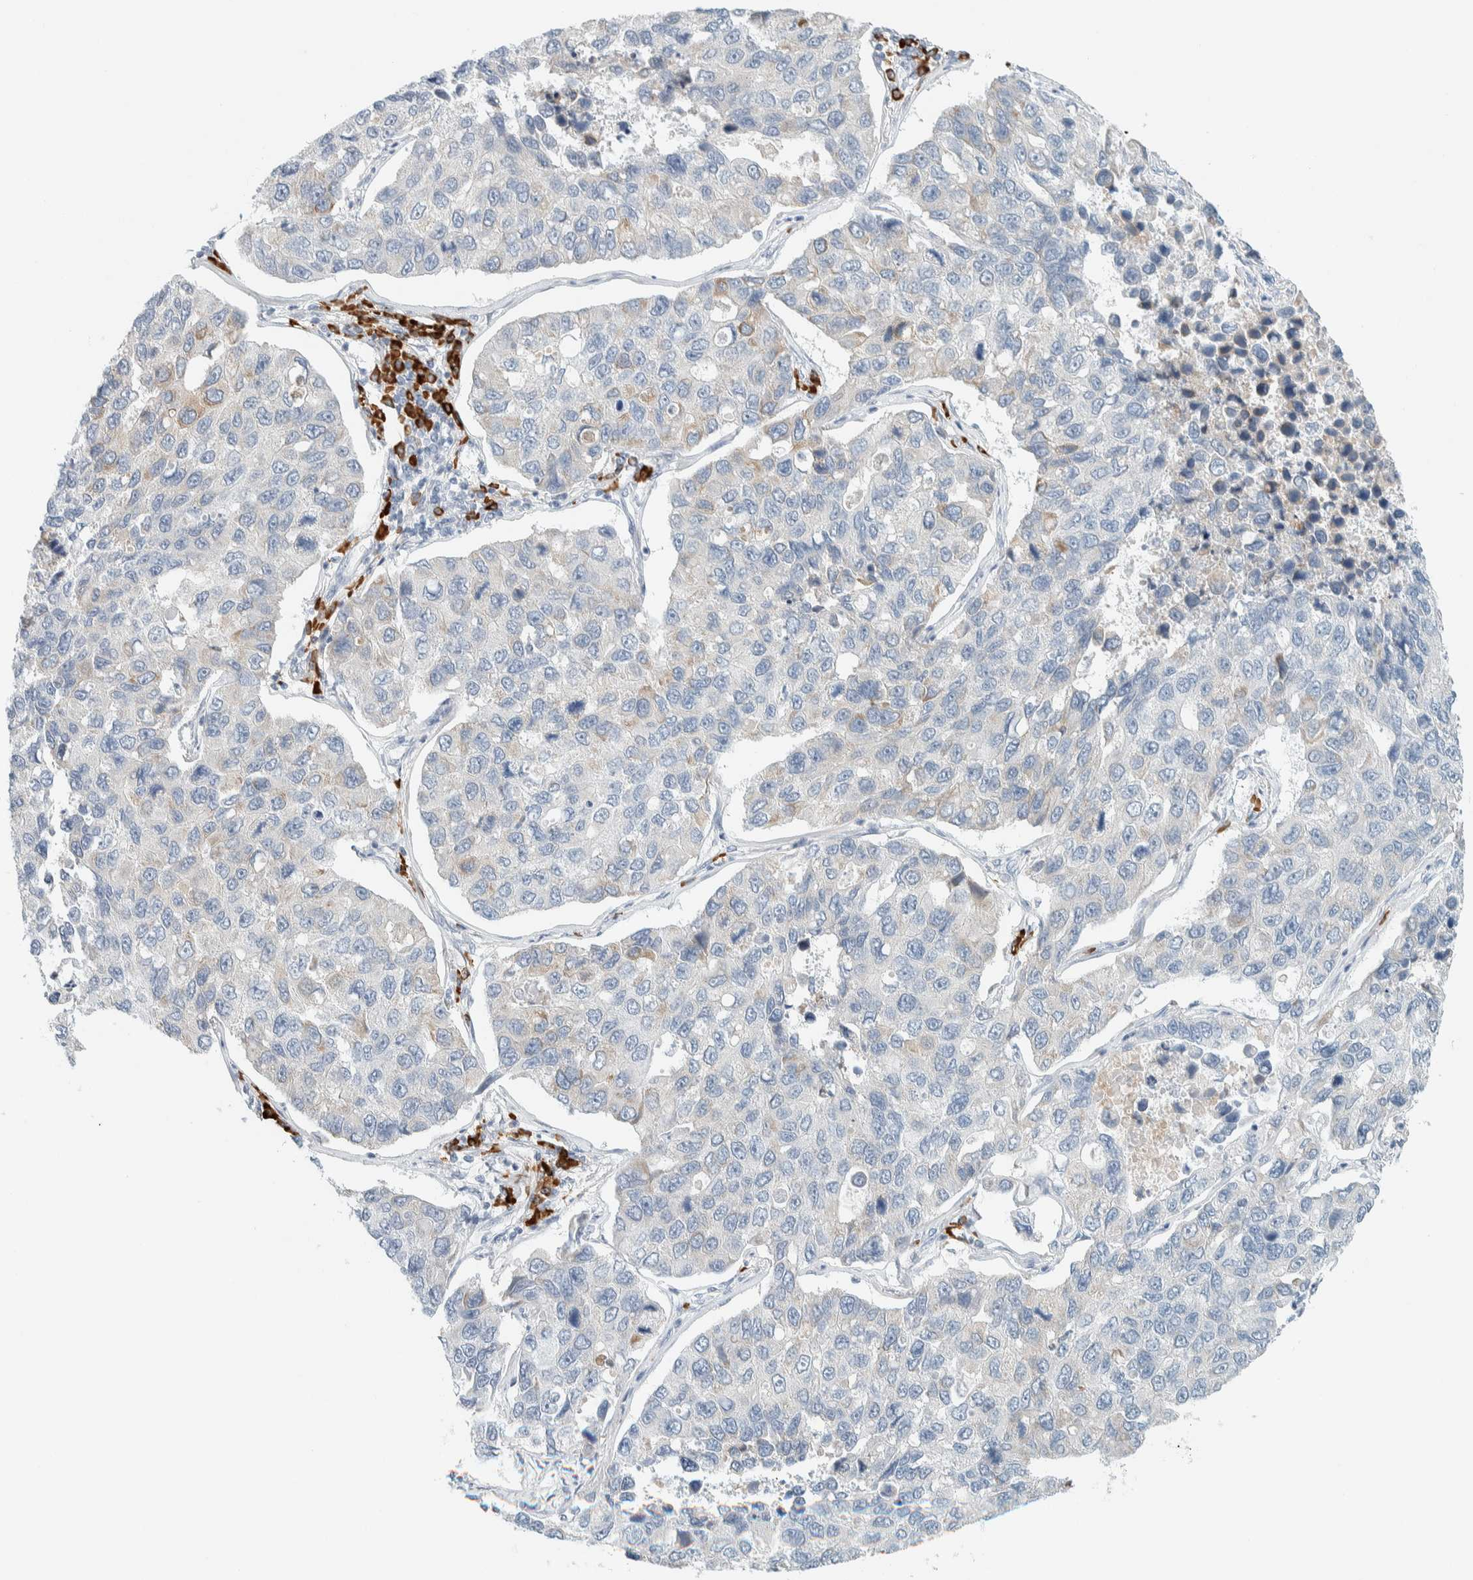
{"staining": {"intensity": "negative", "quantity": "none", "location": "none"}, "tissue": "lung cancer", "cell_type": "Tumor cells", "image_type": "cancer", "snomed": [{"axis": "morphology", "description": "Adenocarcinoma, NOS"}, {"axis": "topography", "description": "Lung"}], "caption": "Lung cancer (adenocarcinoma) was stained to show a protein in brown. There is no significant positivity in tumor cells.", "gene": "ARHGAP27", "patient": {"sex": "male", "age": 64}}